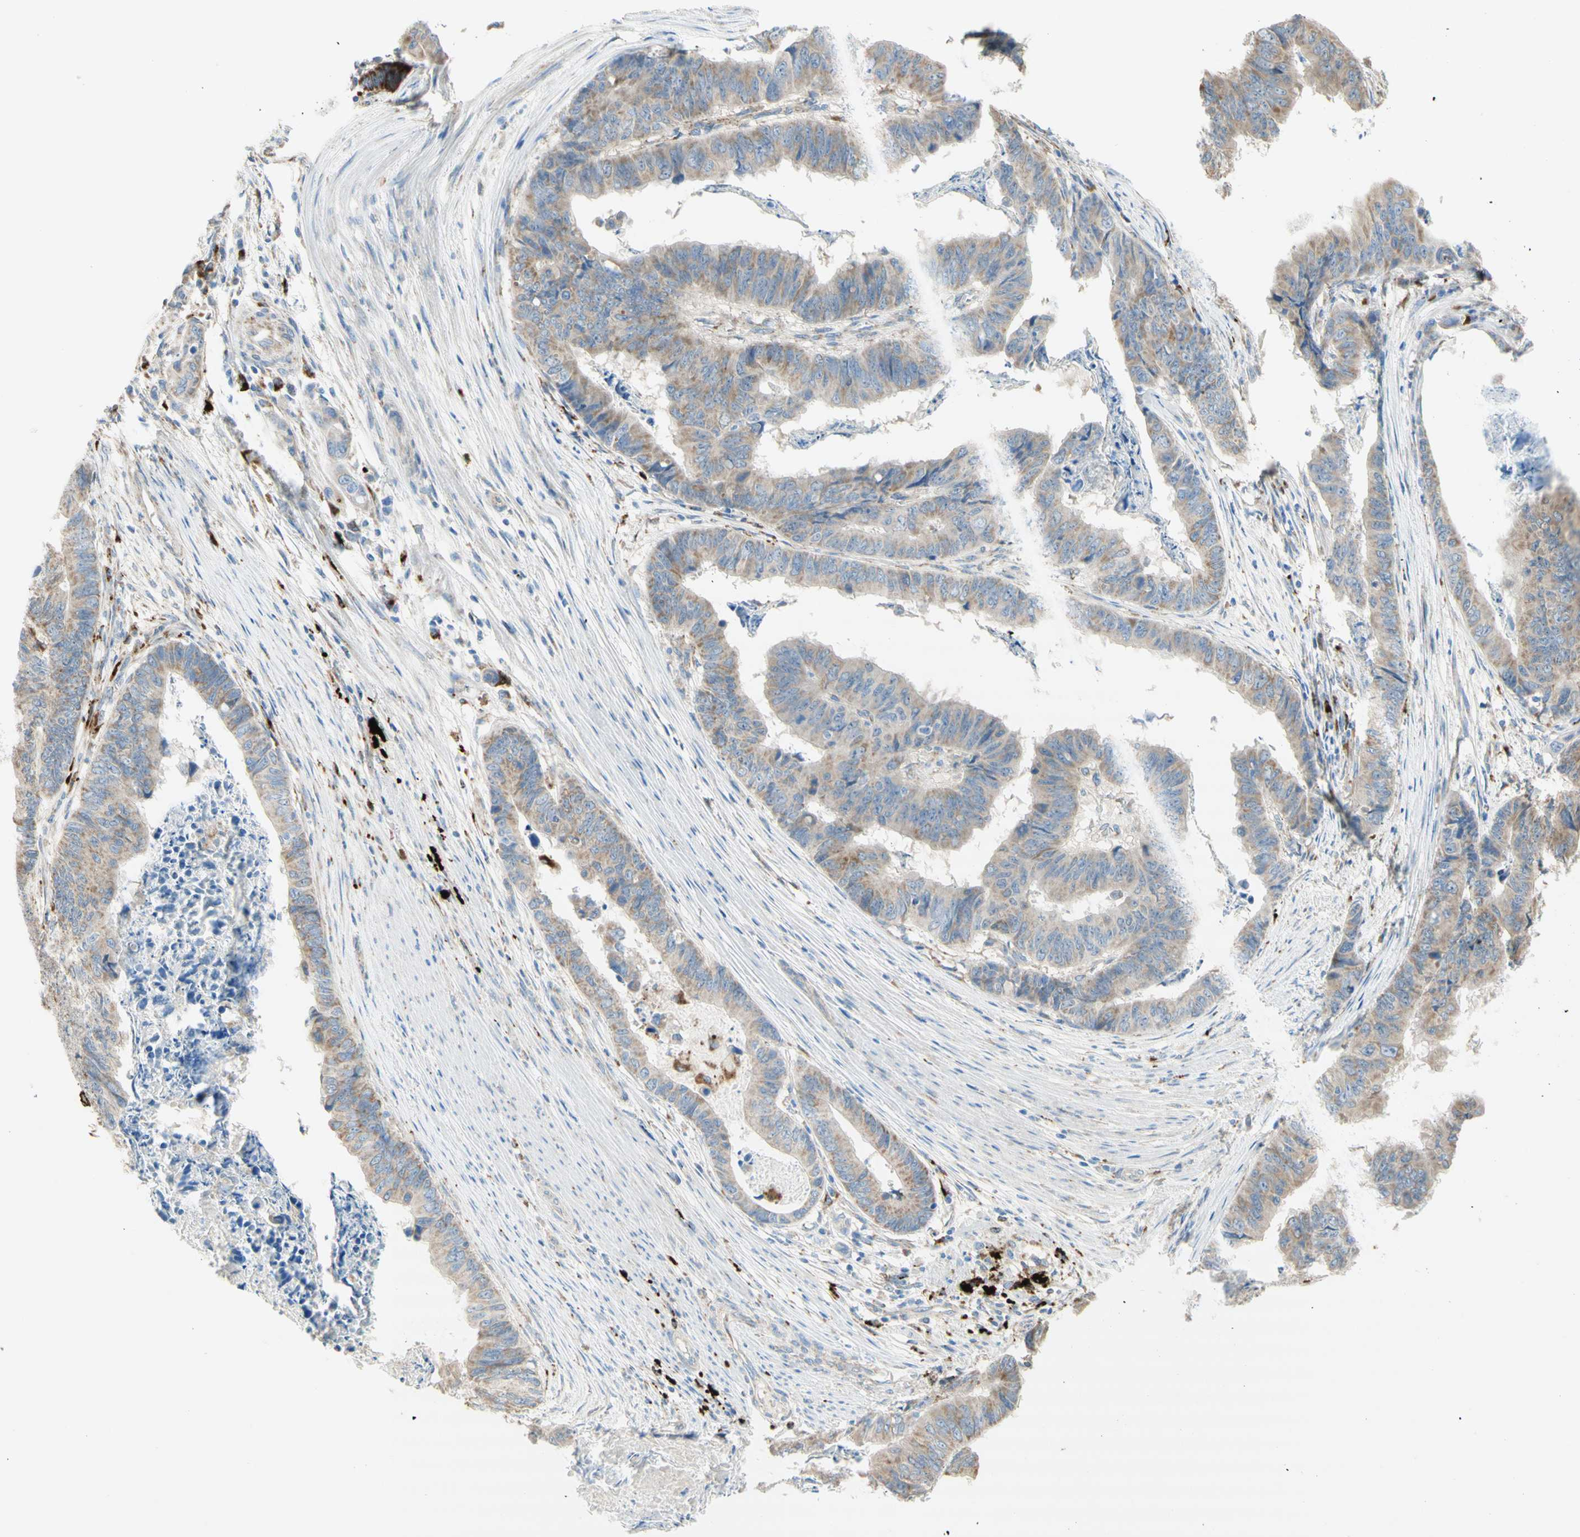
{"staining": {"intensity": "weak", "quantity": ">75%", "location": "cytoplasmic/membranous"}, "tissue": "stomach cancer", "cell_type": "Tumor cells", "image_type": "cancer", "snomed": [{"axis": "morphology", "description": "Adenocarcinoma, NOS"}, {"axis": "topography", "description": "Stomach, lower"}], "caption": "Weak cytoplasmic/membranous protein expression is present in approximately >75% of tumor cells in stomach adenocarcinoma.", "gene": "URB2", "patient": {"sex": "male", "age": 77}}